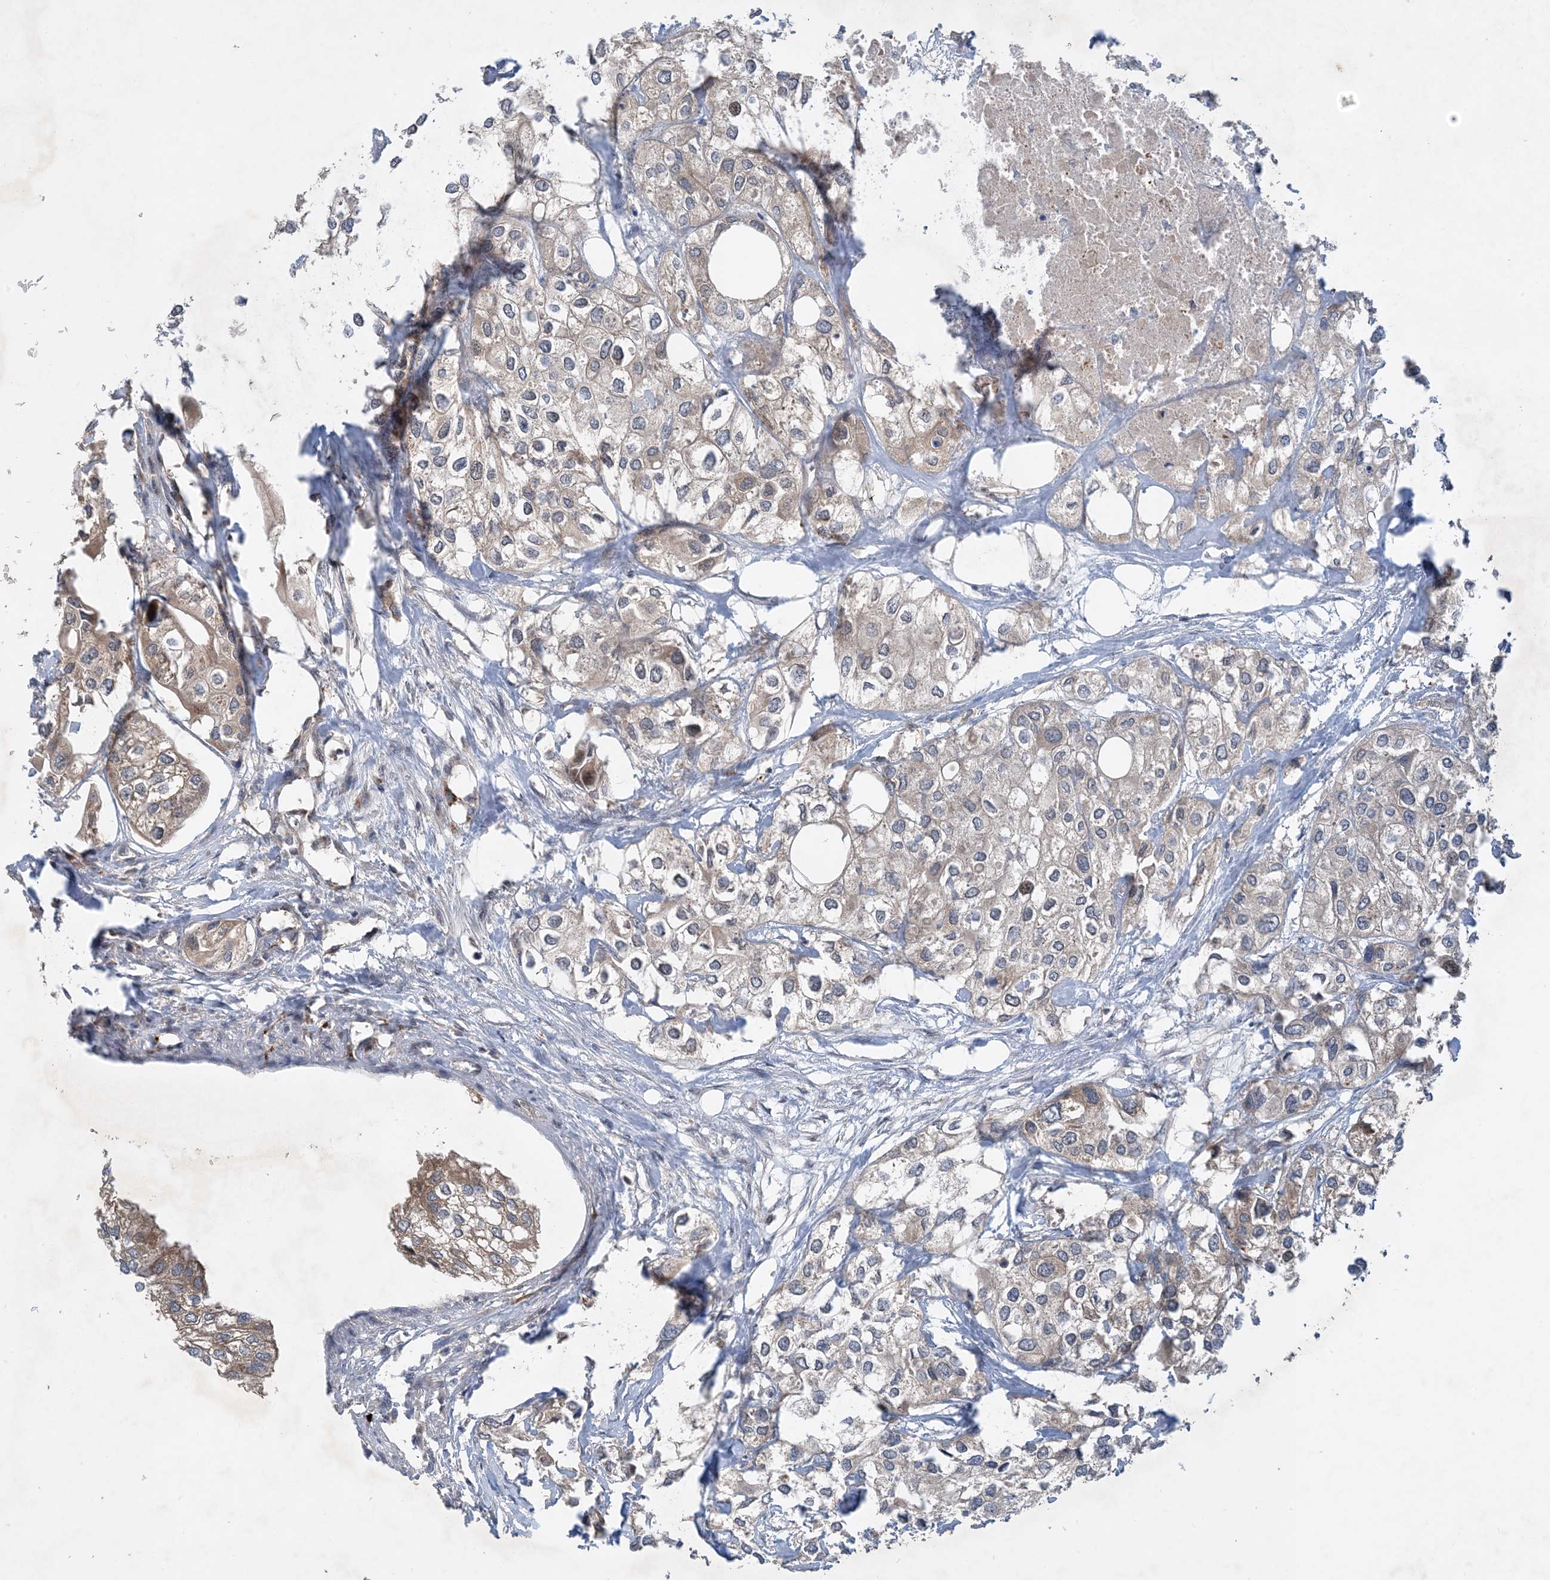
{"staining": {"intensity": "weak", "quantity": "<25%", "location": "cytoplasmic/membranous"}, "tissue": "urothelial cancer", "cell_type": "Tumor cells", "image_type": "cancer", "snomed": [{"axis": "morphology", "description": "Urothelial carcinoma, High grade"}, {"axis": "topography", "description": "Urinary bladder"}], "caption": "This is an immunohistochemistry histopathology image of urothelial cancer. There is no staining in tumor cells.", "gene": "TINAG", "patient": {"sex": "male", "age": 64}}